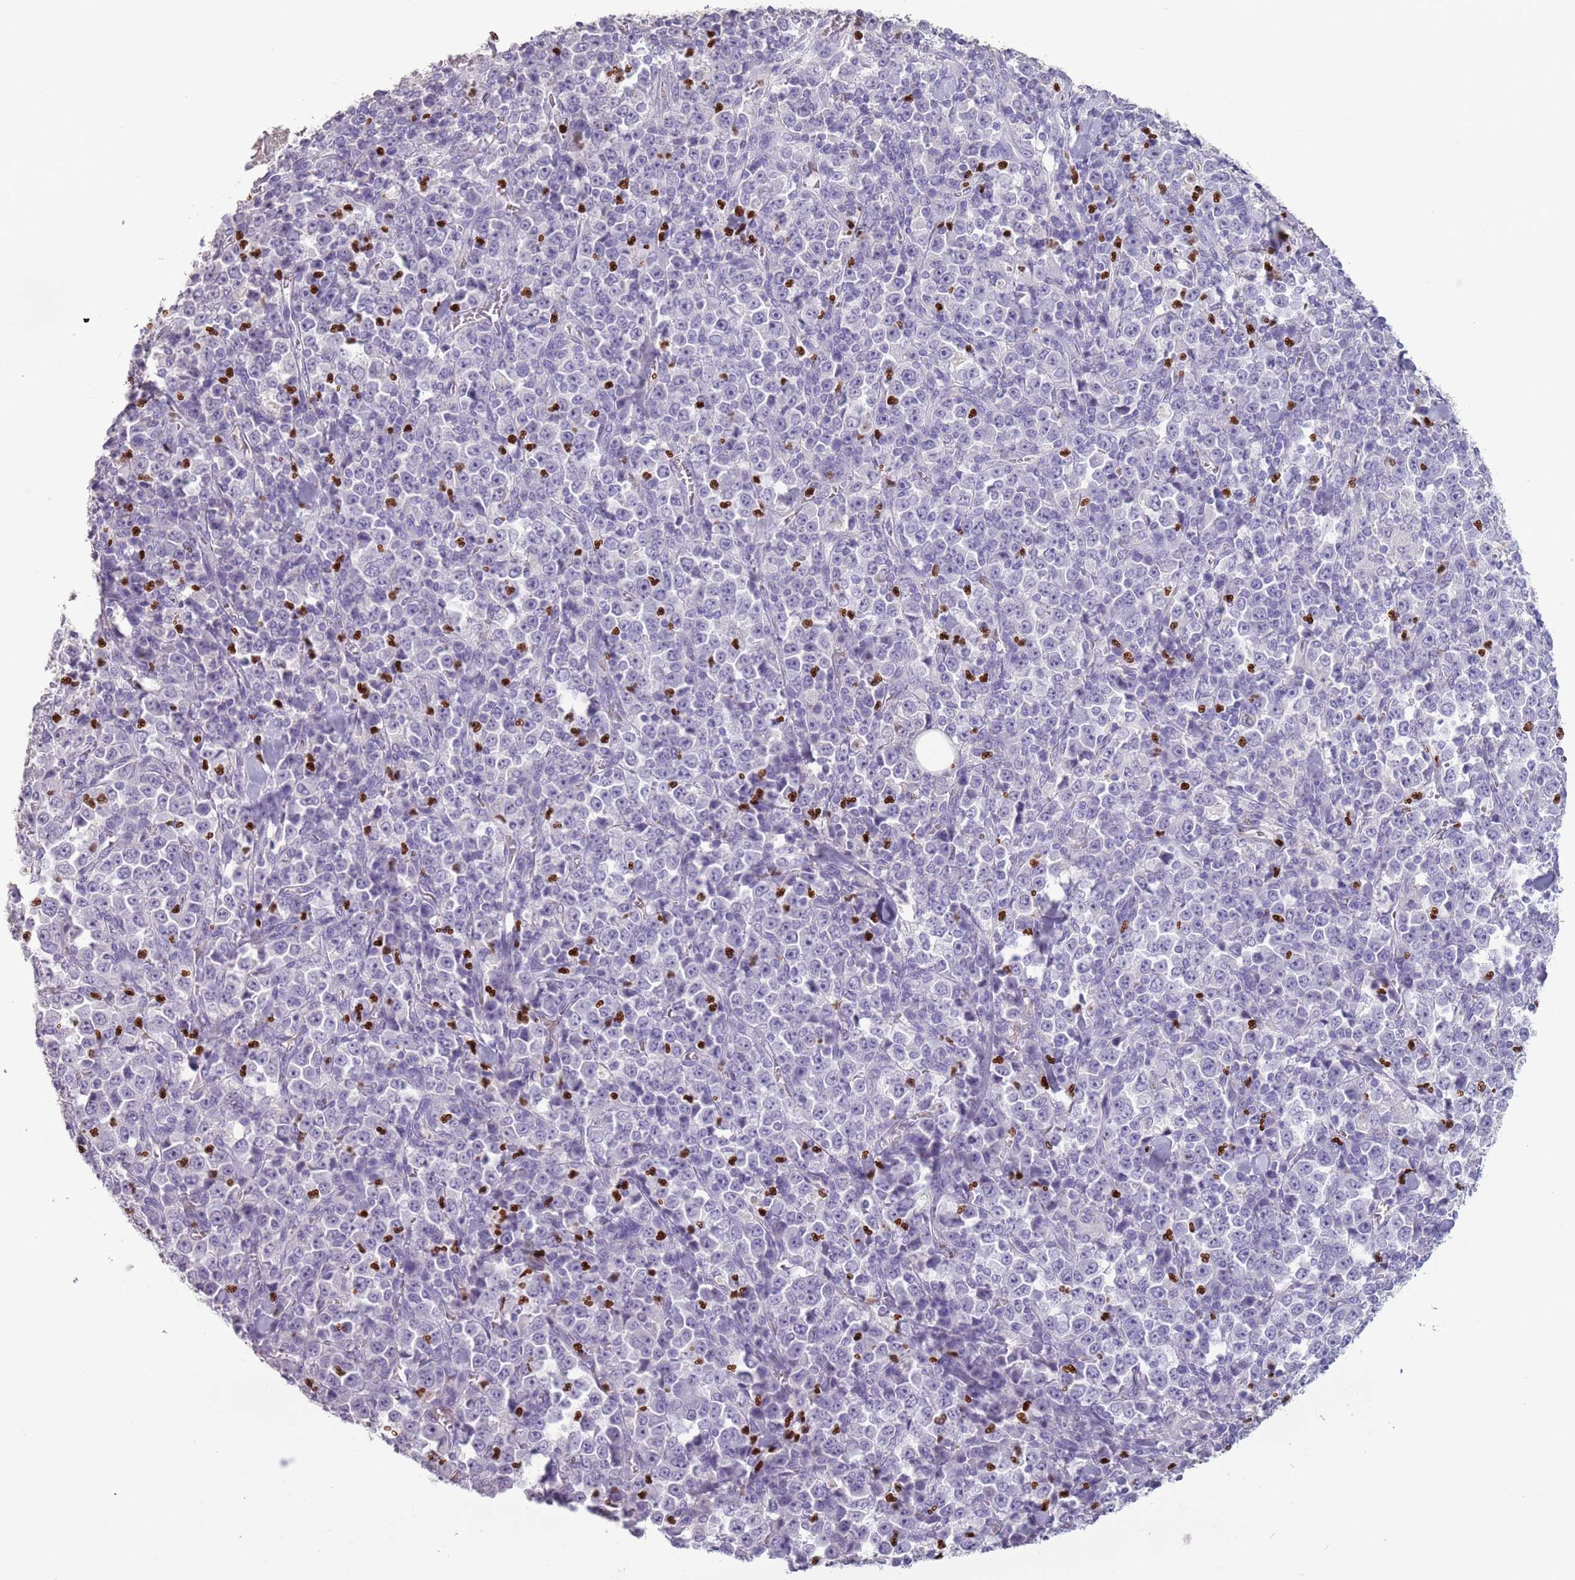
{"staining": {"intensity": "negative", "quantity": "none", "location": "none"}, "tissue": "stomach cancer", "cell_type": "Tumor cells", "image_type": "cancer", "snomed": [{"axis": "morphology", "description": "Normal tissue, NOS"}, {"axis": "morphology", "description": "Adenocarcinoma, NOS"}, {"axis": "topography", "description": "Stomach, upper"}, {"axis": "topography", "description": "Stomach"}], "caption": "This is a micrograph of IHC staining of stomach cancer, which shows no staining in tumor cells.", "gene": "CELF6", "patient": {"sex": "male", "age": 59}}